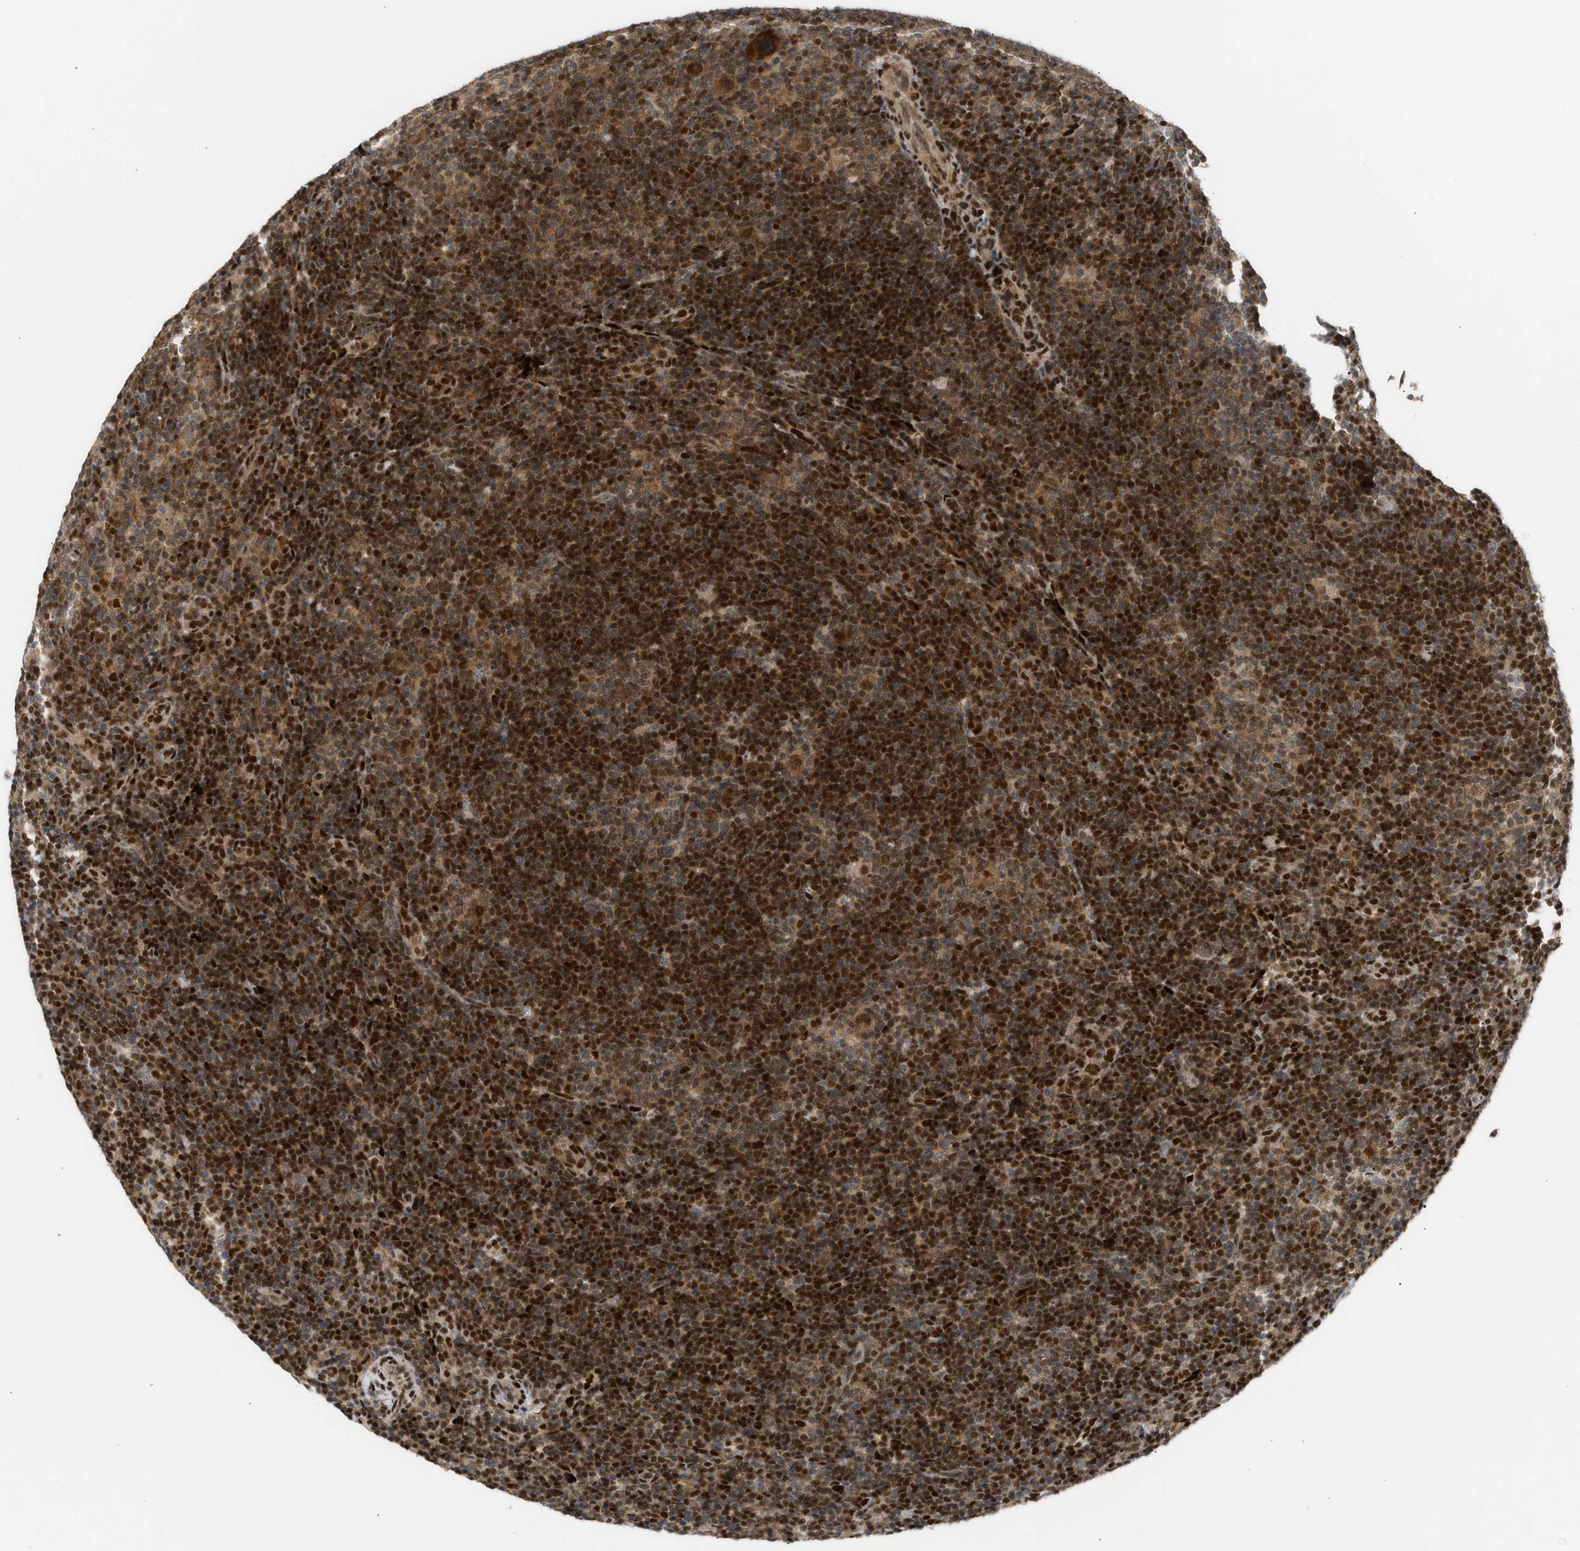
{"staining": {"intensity": "strong", "quantity": ">75%", "location": "cytoplasmic/membranous,nuclear"}, "tissue": "lymphoma", "cell_type": "Tumor cells", "image_type": "cancer", "snomed": [{"axis": "morphology", "description": "Hodgkin's disease, NOS"}, {"axis": "topography", "description": "Lymph node"}], "caption": "Lymphoma stained with IHC demonstrates strong cytoplasmic/membranous and nuclear positivity in approximately >75% of tumor cells. Using DAB (3,3'-diaminobenzidine) (brown) and hematoxylin (blue) stains, captured at high magnification using brightfield microscopy.", "gene": "SSBP2", "patient": {"sex": "female", "age": 57}}